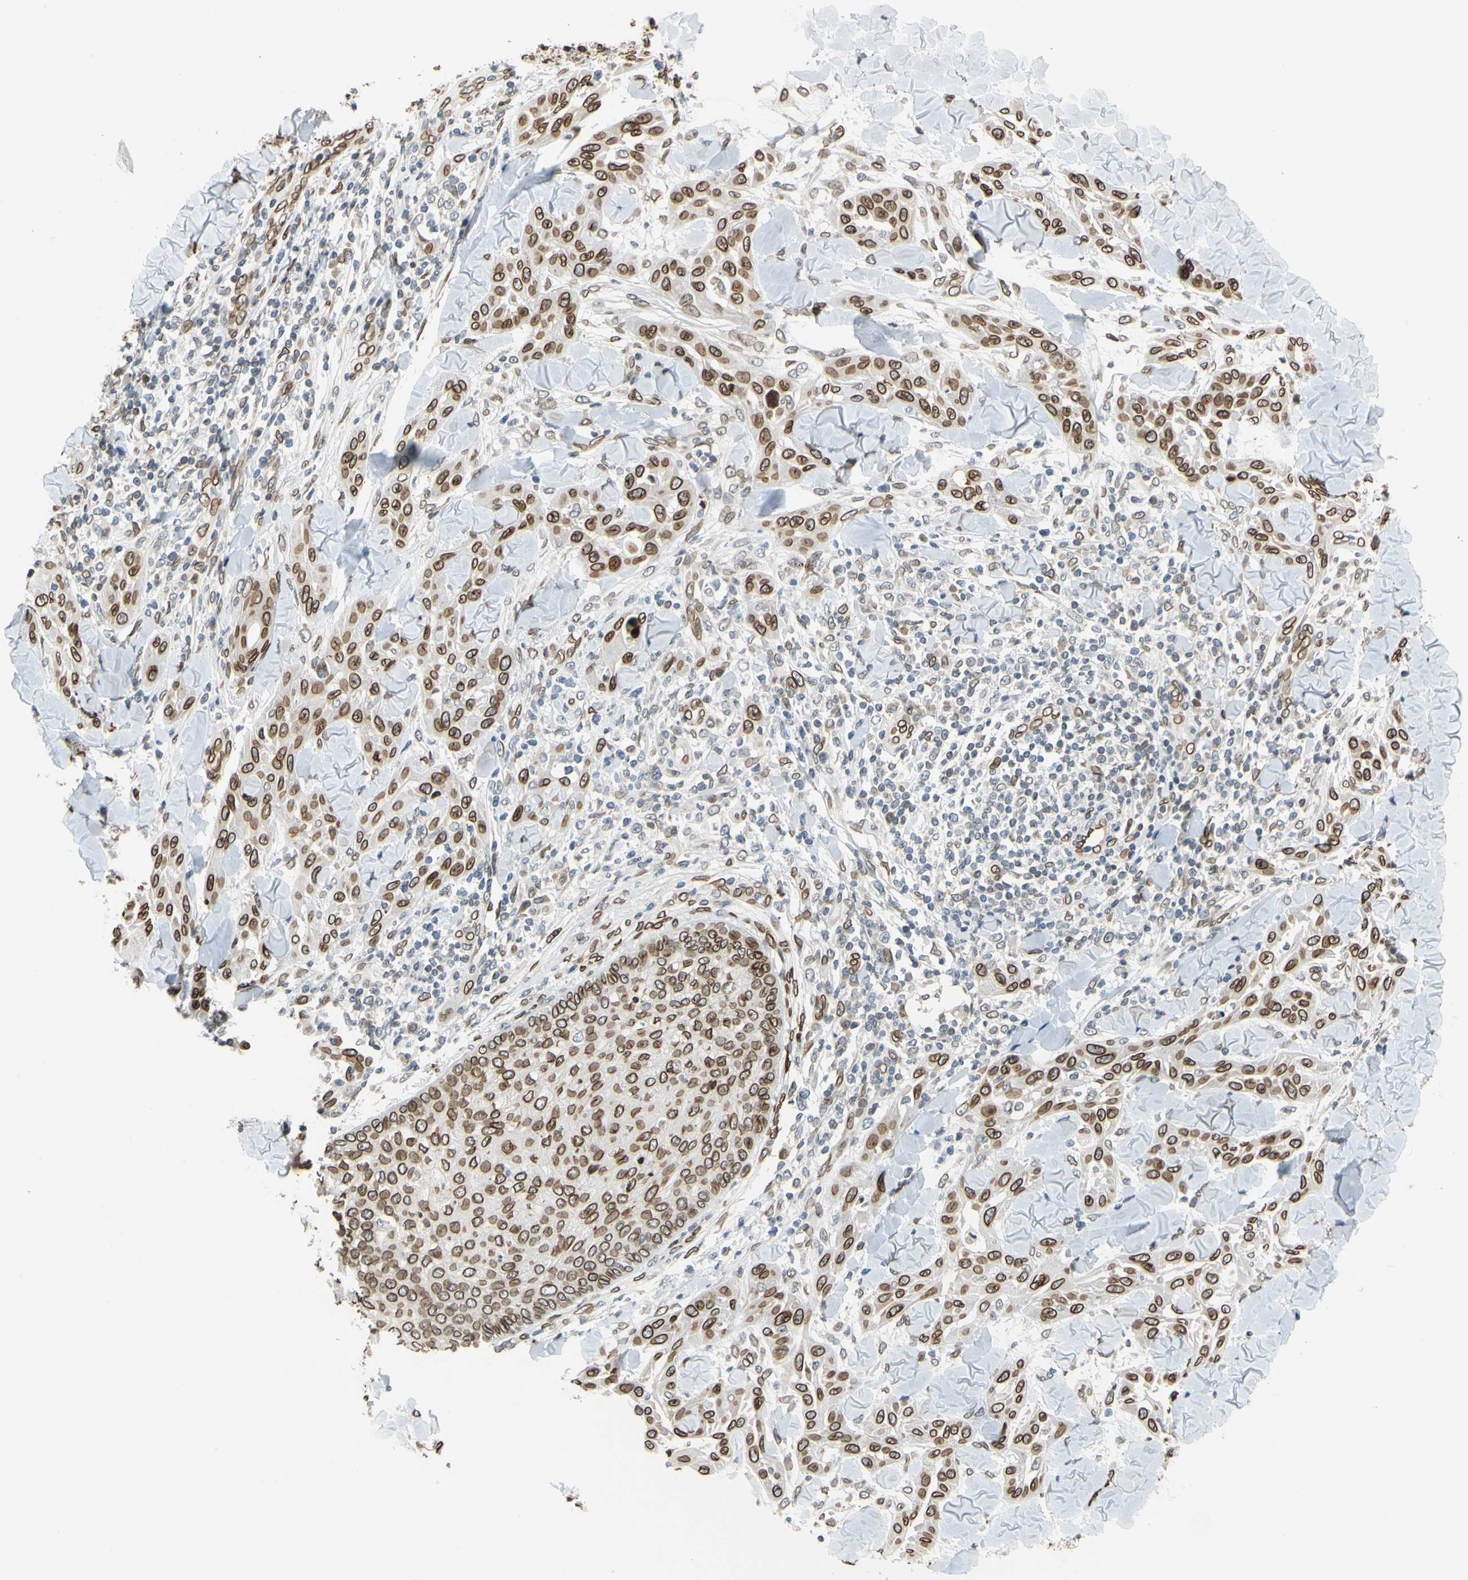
{"staining": {"intensity": "strong", "quantity": ">75%", "location": "cytoplasmic/membranous,nuclear"}, "tissue": "skin cancer", "cell_type": "Tumor cells", "image_type": "cancer", "snomed": [{"axis": "morphology", "description": "Squamous cell carcinoma, NOS"}, {"axis": "topography", "description": "Skin"}], "caption": "Immunohistochemistry (IHC) of skin cancer (squamous cell carcinoma) displays high levels of strong cytoplasmic/membranous and nuclear expression in about >75% of tumor cells. Immunohistochemistry stains the protein of interest in brown and the nuclei are stained blue.", "gene": "SUN1", "patient": {"sex": "male", "age": 24}}